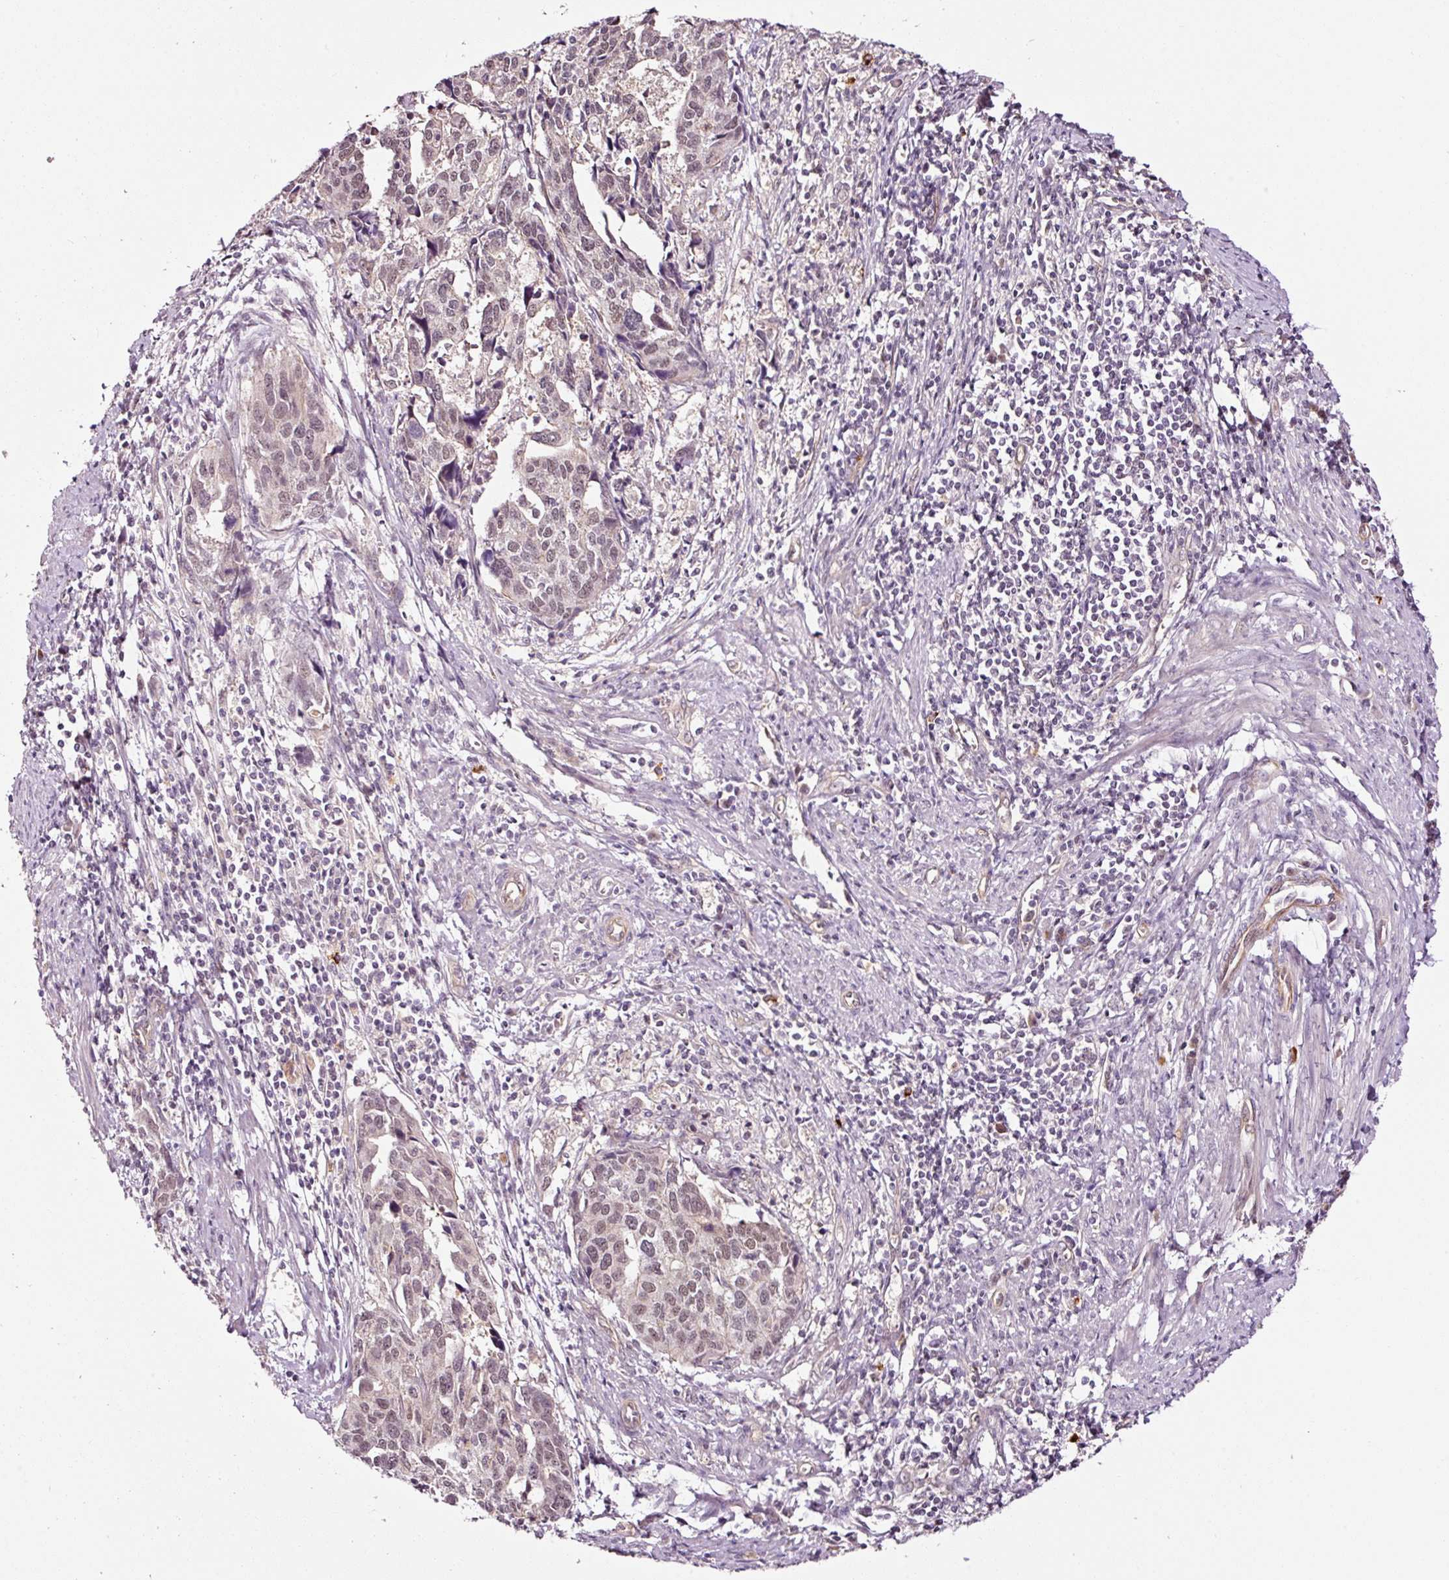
{"staining": {"intensity": "weak", "quantity": "<25%", "location": "nuclear"}, "tissue": "endometrial cancer", "cell_type": "Tumor cells", "image_type": "cancer", "snomed": [{"axis": "morphology", "description": "Adenocarcinoma, NOS"}, {"axis": "topography", "description": "Endometrium"}], "caption": "The immunohistochemistry image has no significant positivity in tumor cells of endometrial cancer tissue.", "gene": "ABCB4", "patient": {"sex": "female", "age": 73}}